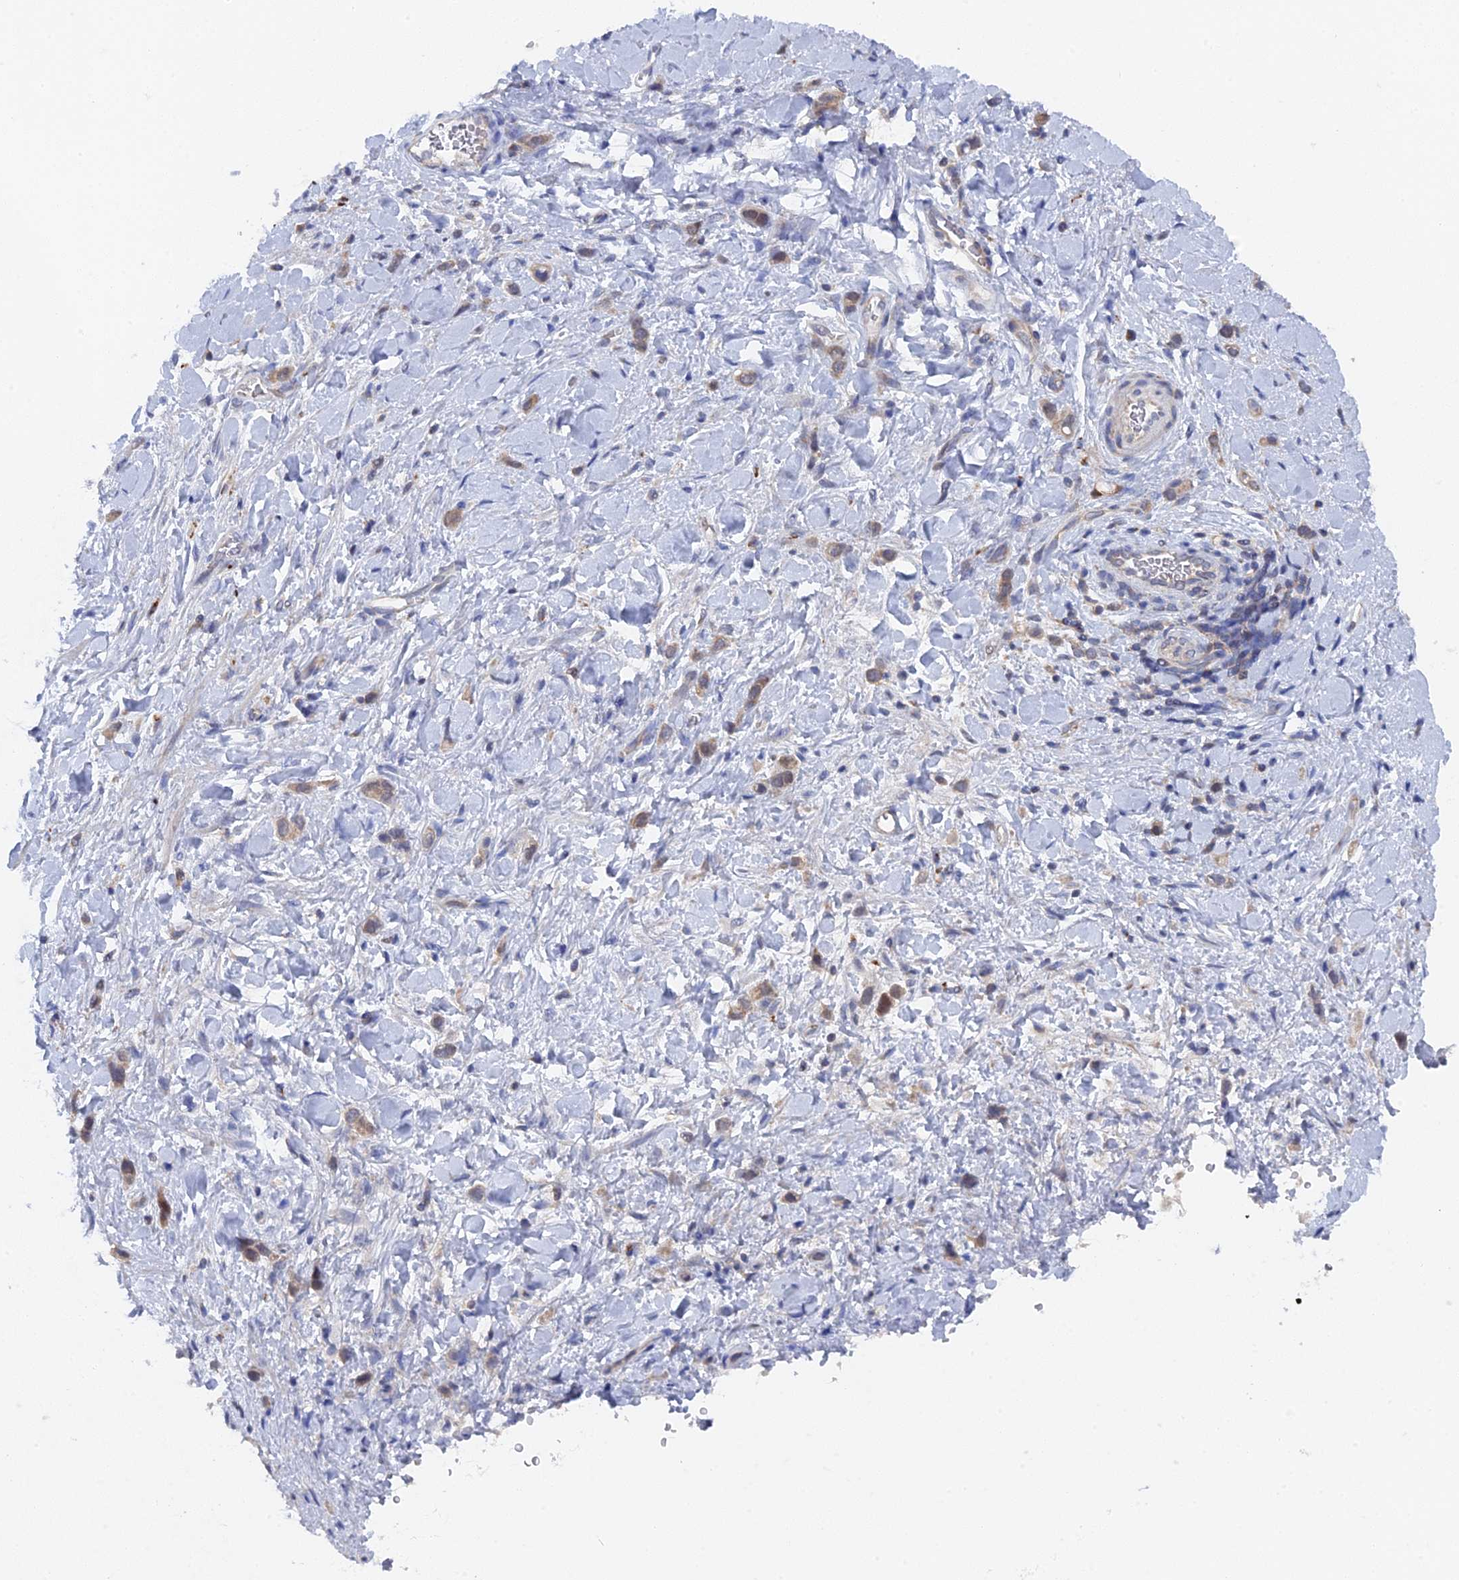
{"staining": {"intensity": "moderate", "quantity": ">75%", "location": "cytoplasmic/membranous,nuclear"}, "tissue": "stomach cancer", "cell_type": "Tumor cells", "image_type": "cancer", "snomed": [{"axis": "morphology", "description": "Adenocarcinoma, NOS"}, {"axis": "topography", "description": "Stomach"}], "caption": "Adenocarcinoma (stomach) was stained to show a protein in brown. There is medium levels of moderate cytoplasmic/membranous and nuclear positivity in about >75% of tumor cells. (DAB (3,3'-diaminobenzidine) = brown stain, brightfield microscopy at high magnification).", "gene": "MIGA2", "patient": {"sex": "female", "age": 65}}